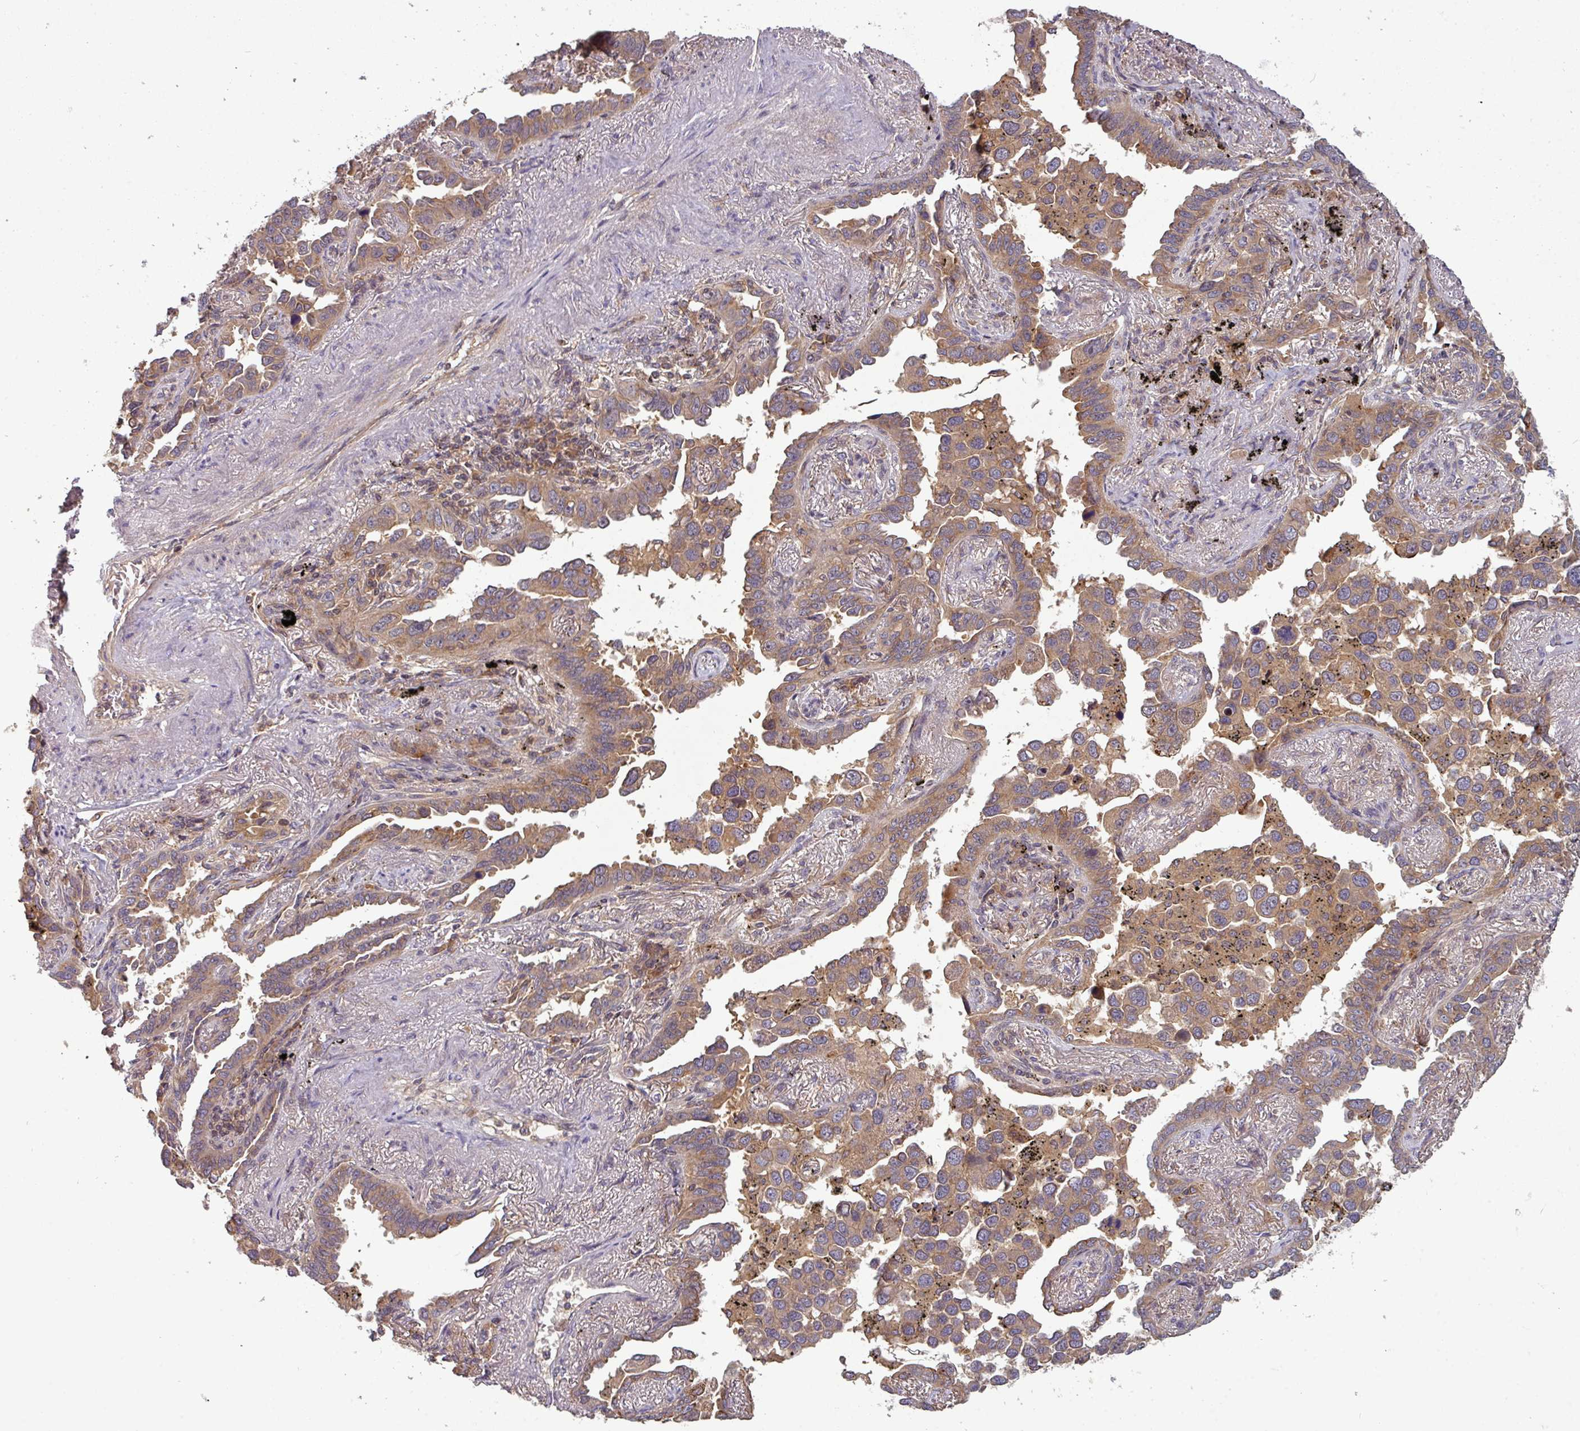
{"staining": {"intensity": "moderate", "quantity": ">75%", "location": "cytoplasmic/membranous"}, "tissue": "lung cancer", "cell_type": "Tumor cells", "image_type": "cancer", "snomed": [{"axis": "morphology", "description": "Adenocarcinoma, NOS"}, {"axis": "topography", "description": "Lung"}], "caption": "There is medium levels of moderate cytoplasmic/membranous staining in tumor cells of lung cancer, as demonstrated by immunohistochemical staining (brown color).", "gene": "GSKIP", "patient": {"sex": "male", "age": 67}}